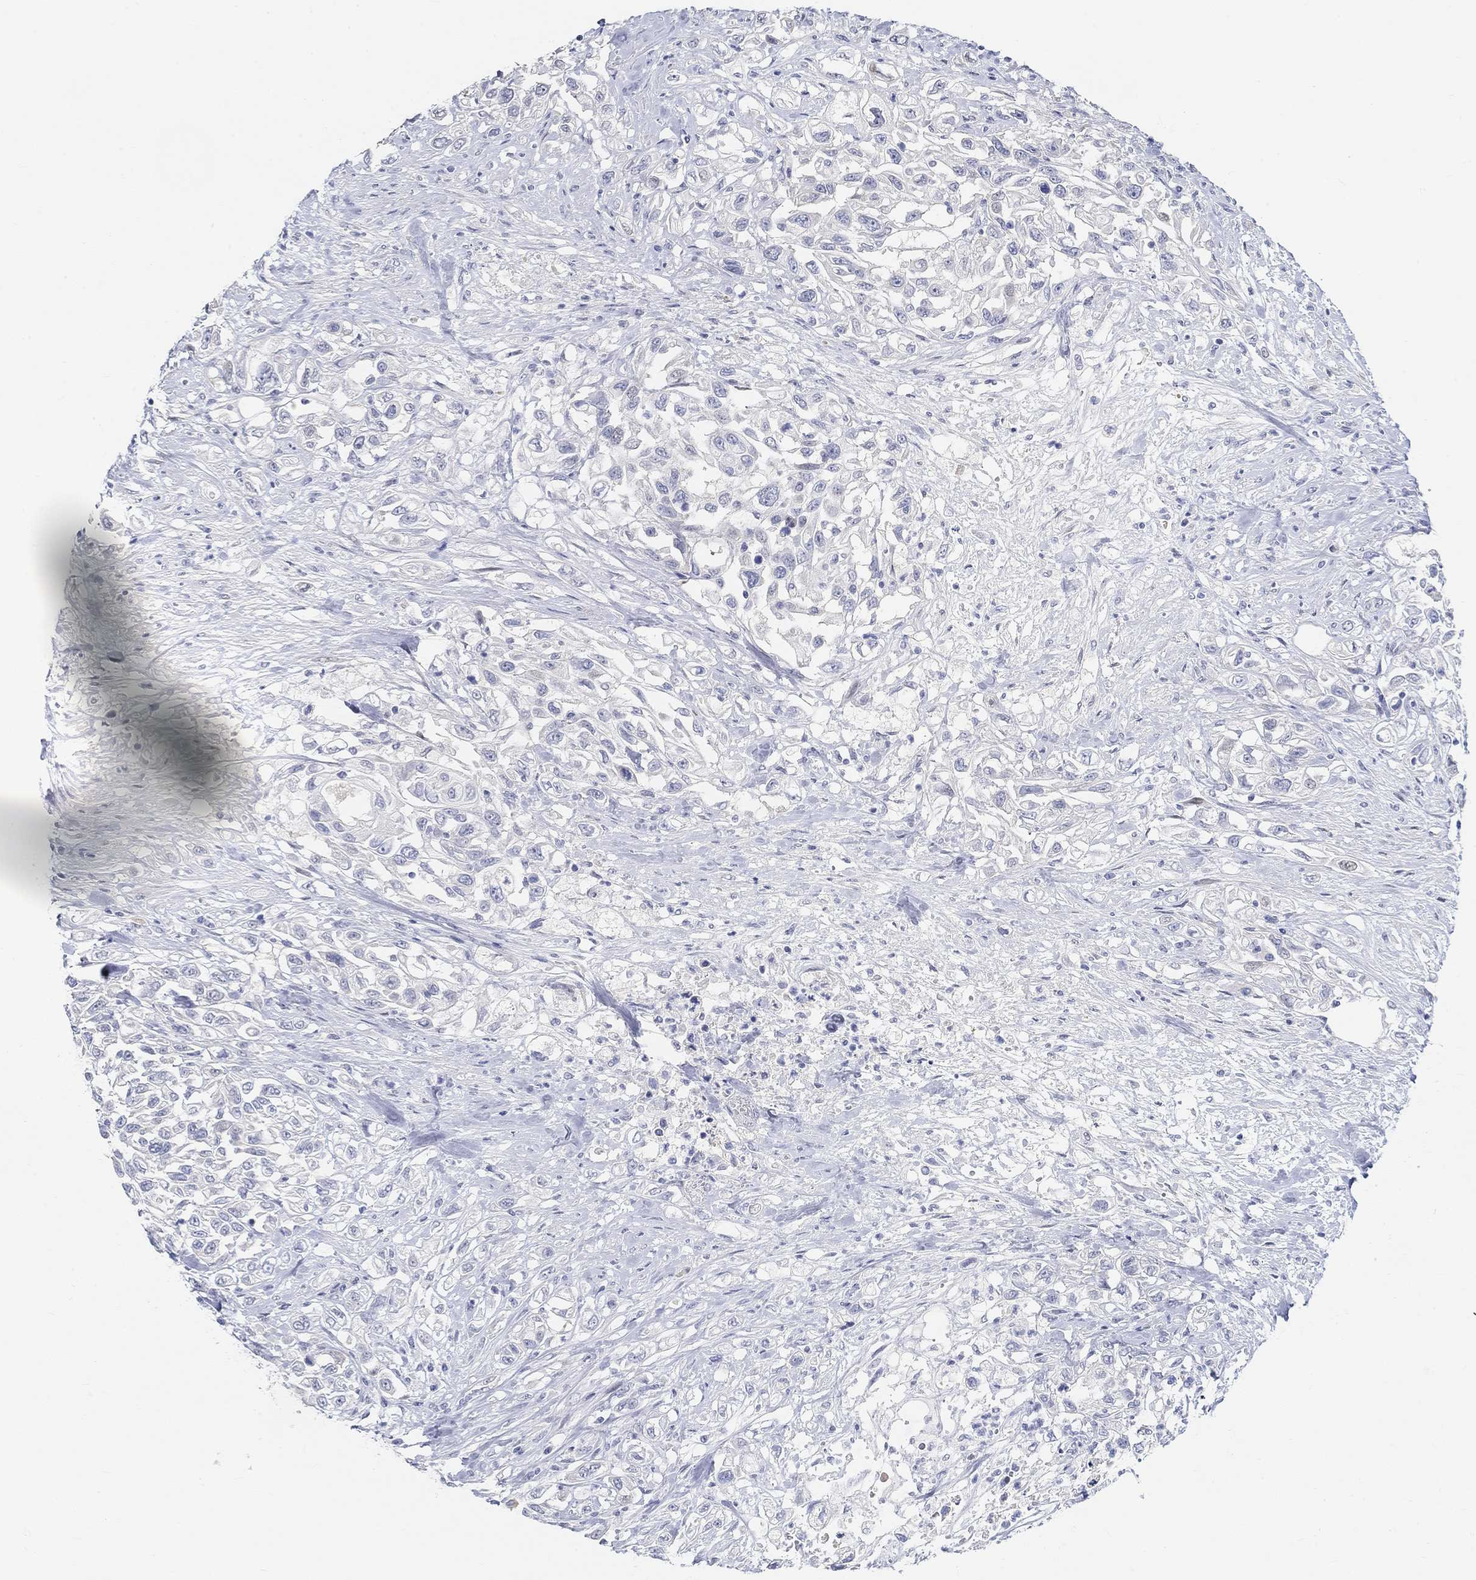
{"staining": {"intensity": "negative", "quantity": "none", "location": "none"}, "tissue": "urothelial cancer", "cell_type": "Tumor cells", "image_type": "cancer", "snomed": [{"axis": "morphology", "description": "Urothelial carcinoma, High grade"}, {"axis": "topography", "description": "Urinary bladder"}], "caption": "Photomicrograph shows no protein expression in tumor cells of high-grade urothelial carcinoma tissue. The staining is performed using DAB brown chromogen with nuclei counter-stained in using hematoxylin.", "gene": "SNTG2", "patient": {"sex": "female", "age": 56}}